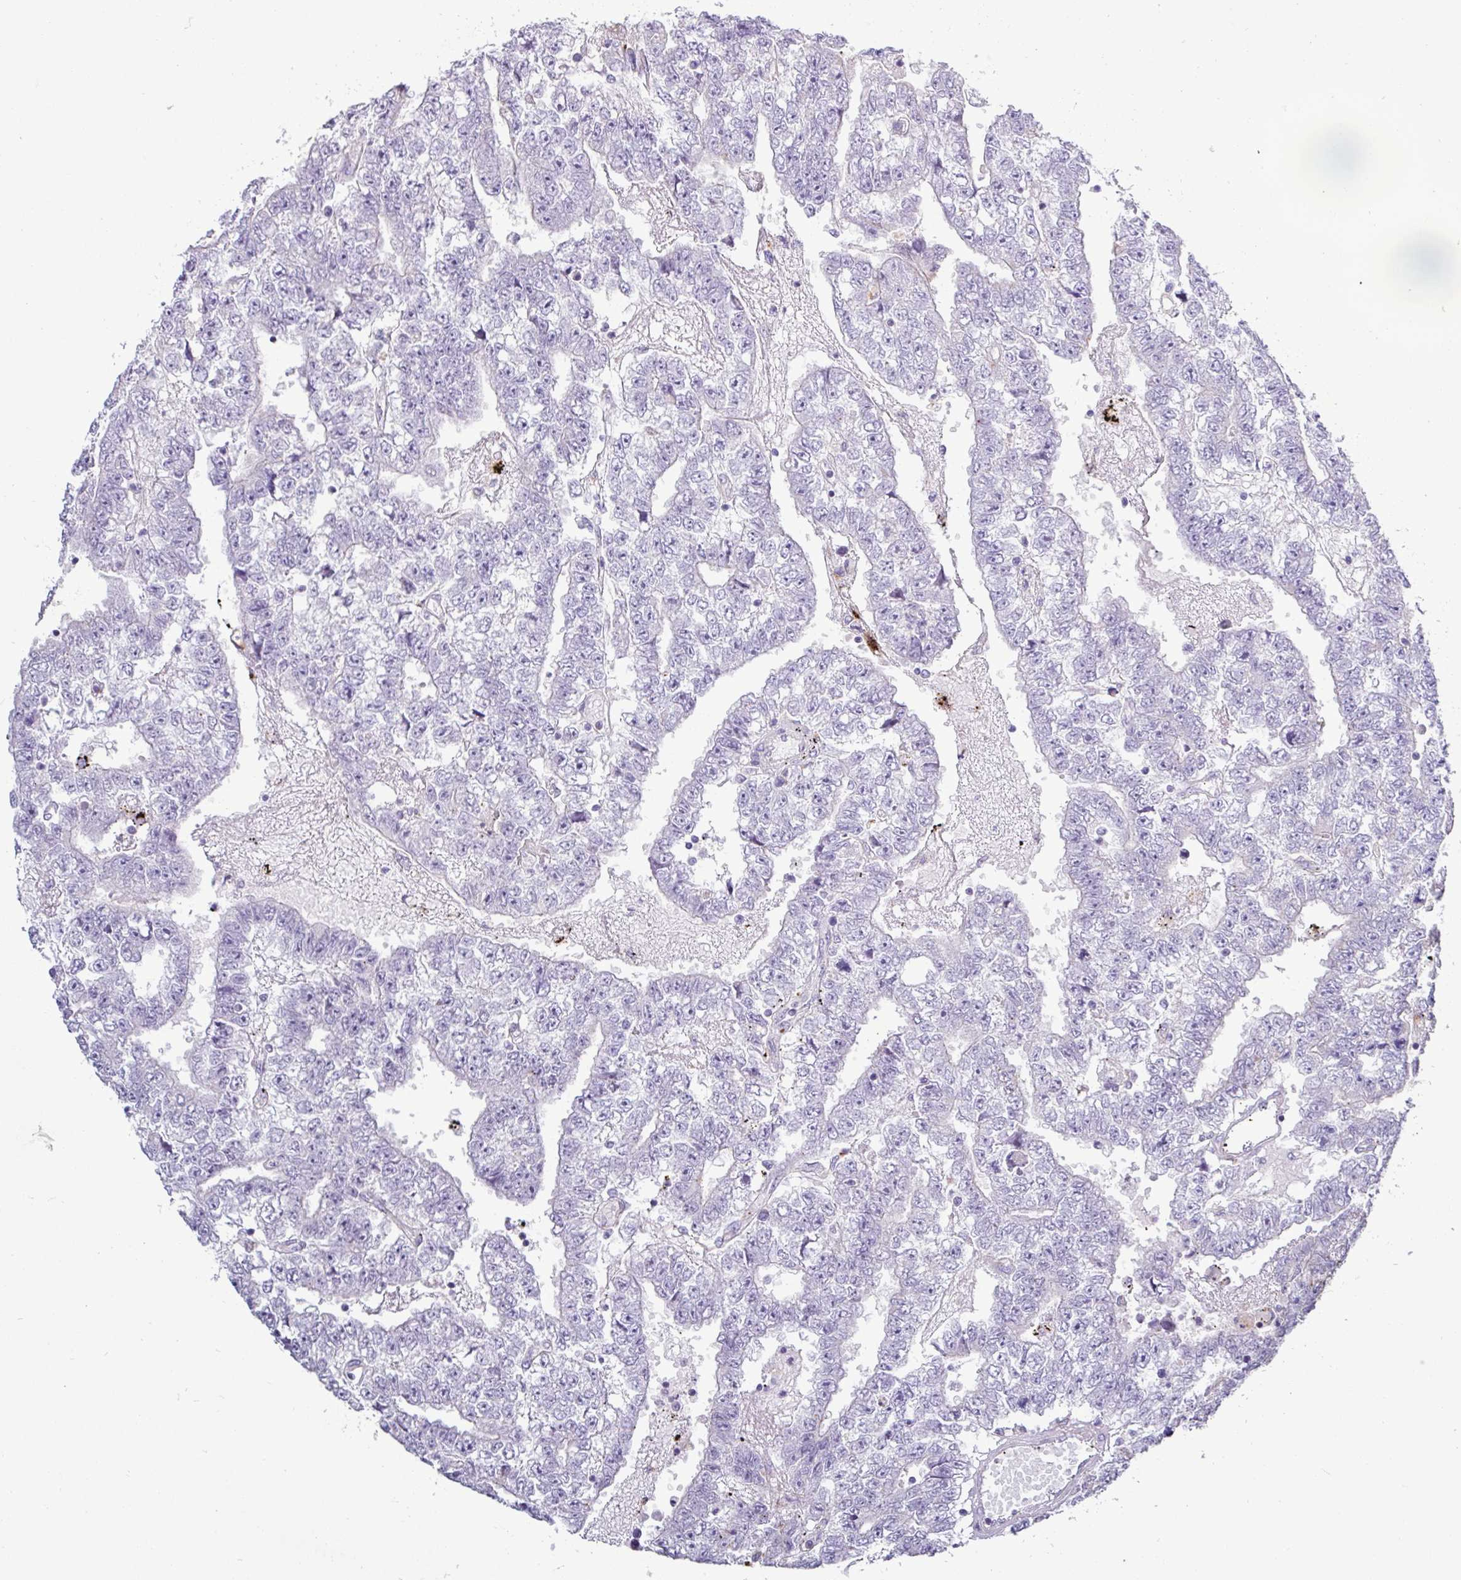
{"staining": {"intensity": "negative", "quantity": "none", "location": "none"}, "tissue": "testis cancer", "cell_type": "Tumor cells", "image_type": "cancer", "snomed": [{"axis": "morphology", "description": "Carcinoma, Embryonal, NOS"}, {"axis": "topography", "description": "Testis"}], "caption": "The photomicrograph reveals no staining of tumor cells in embryonal carcinoma (testis).", "gene": "AMIGO2", "patient": {"sex": "male", "age": 25}}